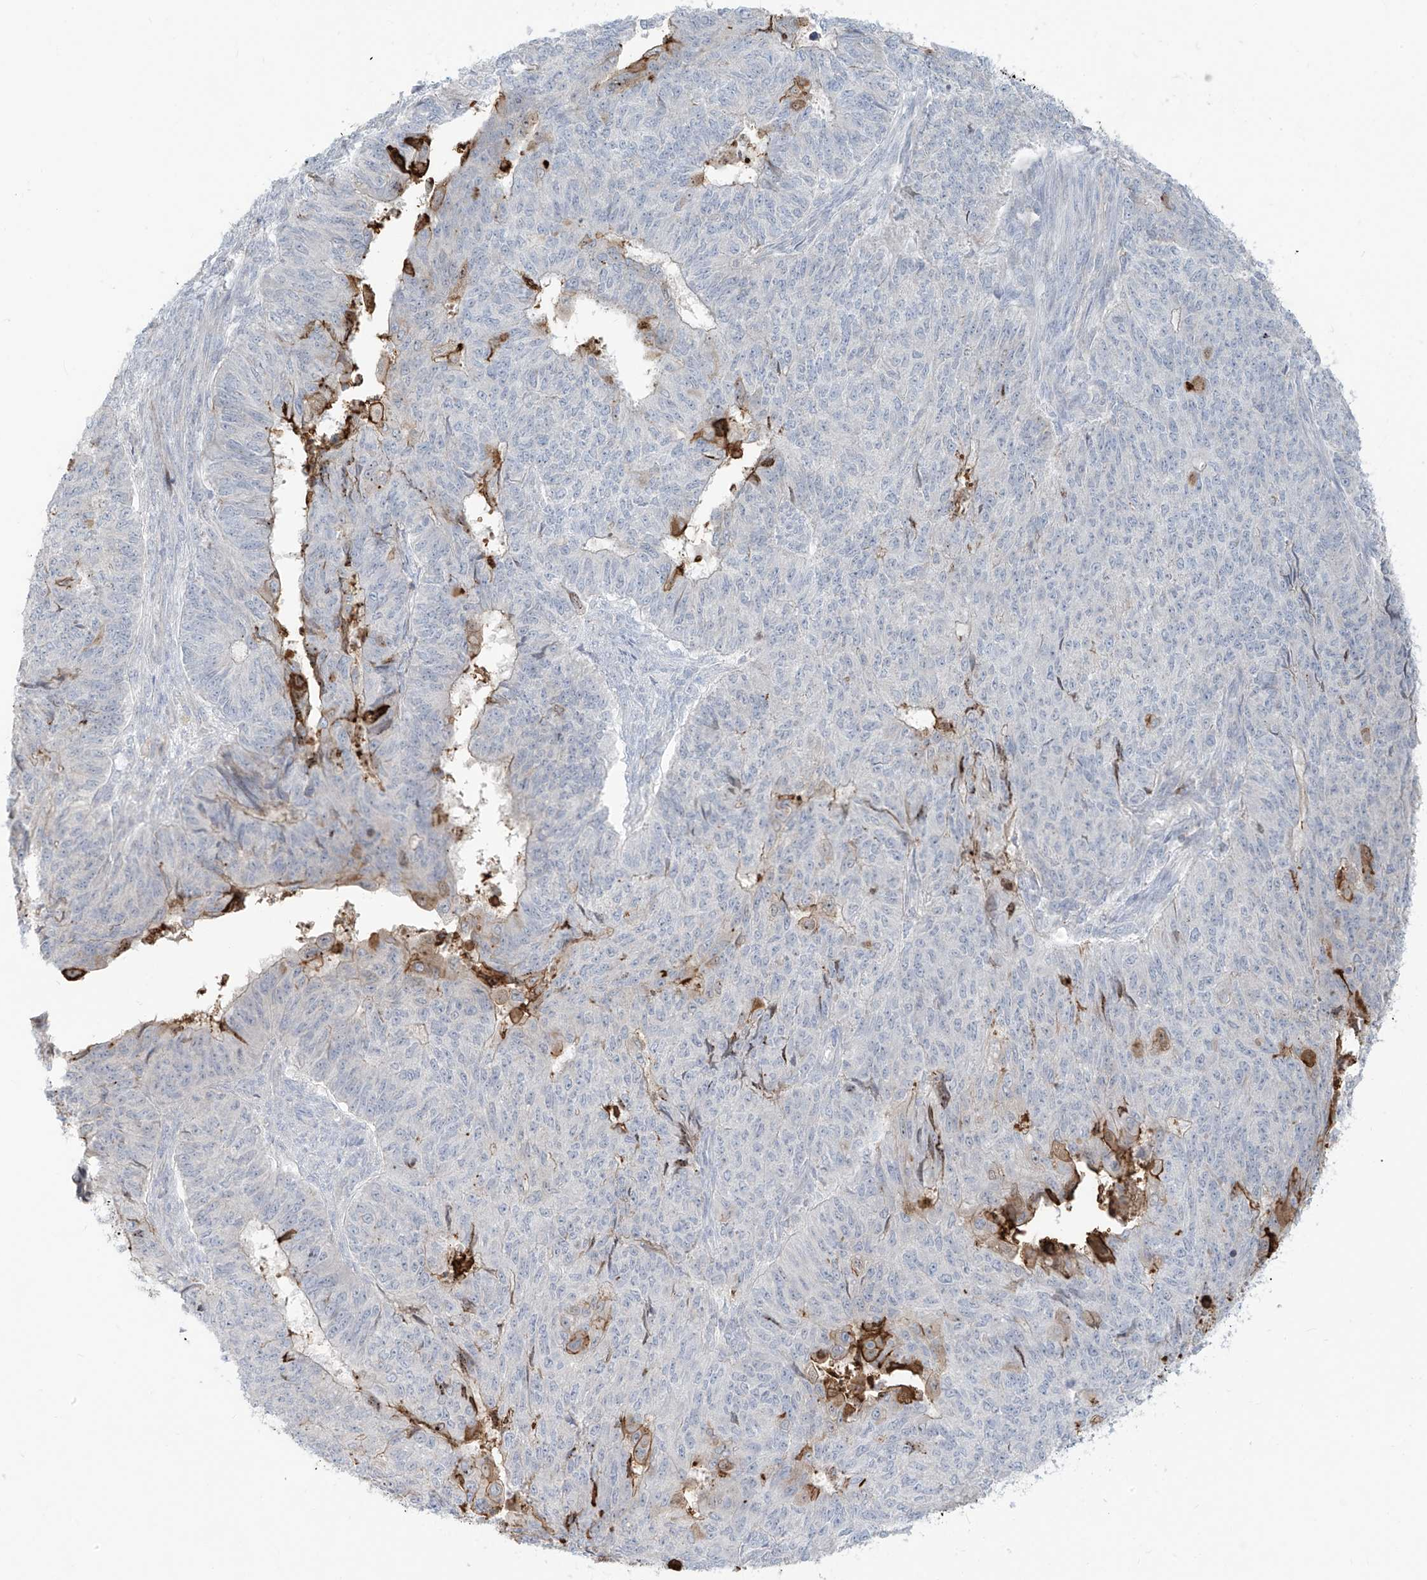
{"staining": {"intensity": "moderate", "quantity": "<25%", "location": "cytoplasmic/membranous"}, "tissue": "endometrial cancer", "cell_type": "Tumor cells", "image_type": "cancer", "snomed": [{"axis": "morphology", "description": "Adenocarcinoma, NOS"}, {"axis": "topography", "description": "Endometrium"}], "caption": "Immunohistochemistry of endometrial cancer shows low levels of moderate cytoplasmic/membranous staining in about <25% of tumor cells.", "gene": "NOTO", "patient": {"sex": "female", "age": 32}}